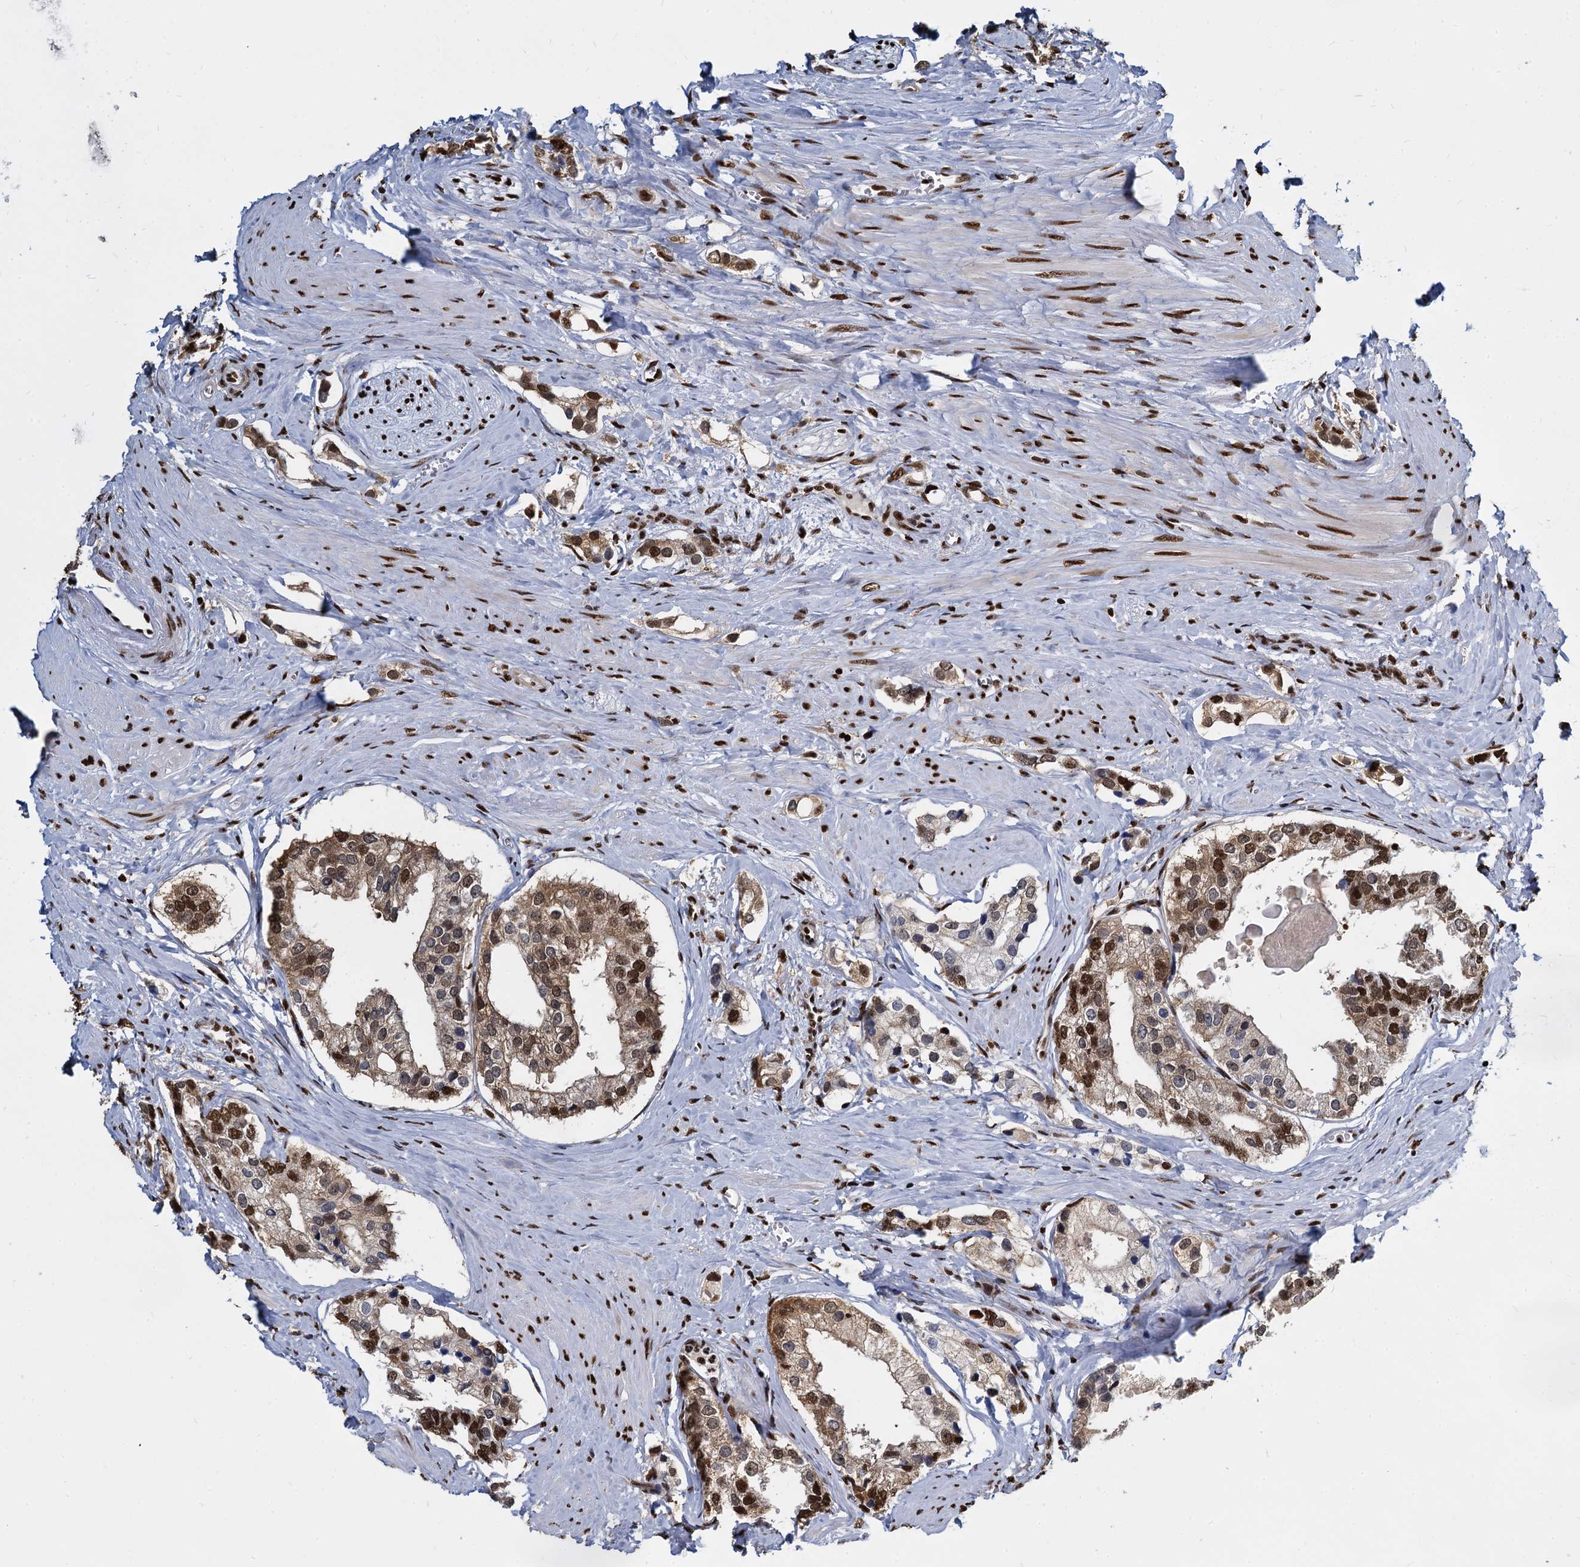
{"staining": {"intensity": "moderate", "quantity": ">75%", "location": "nuclear"}, "tissue": "prostate cancer", "cell_type": "Tumor cells", "image_type": "cancer", "snomed": [{"axis": "morphology", "description": "Adenocarcinoma, High grade"}, {"axis": "topography", "description": "Prostate"}], "caption": "About >75% of tumor cells in prostate cancer (high-grade adenocarcinoma) display moderate nuclear protein expression as visualized by brown immunohistochemical staining.", "gene": "DCPS", "patient": {"sex": "male", "age": 66}}